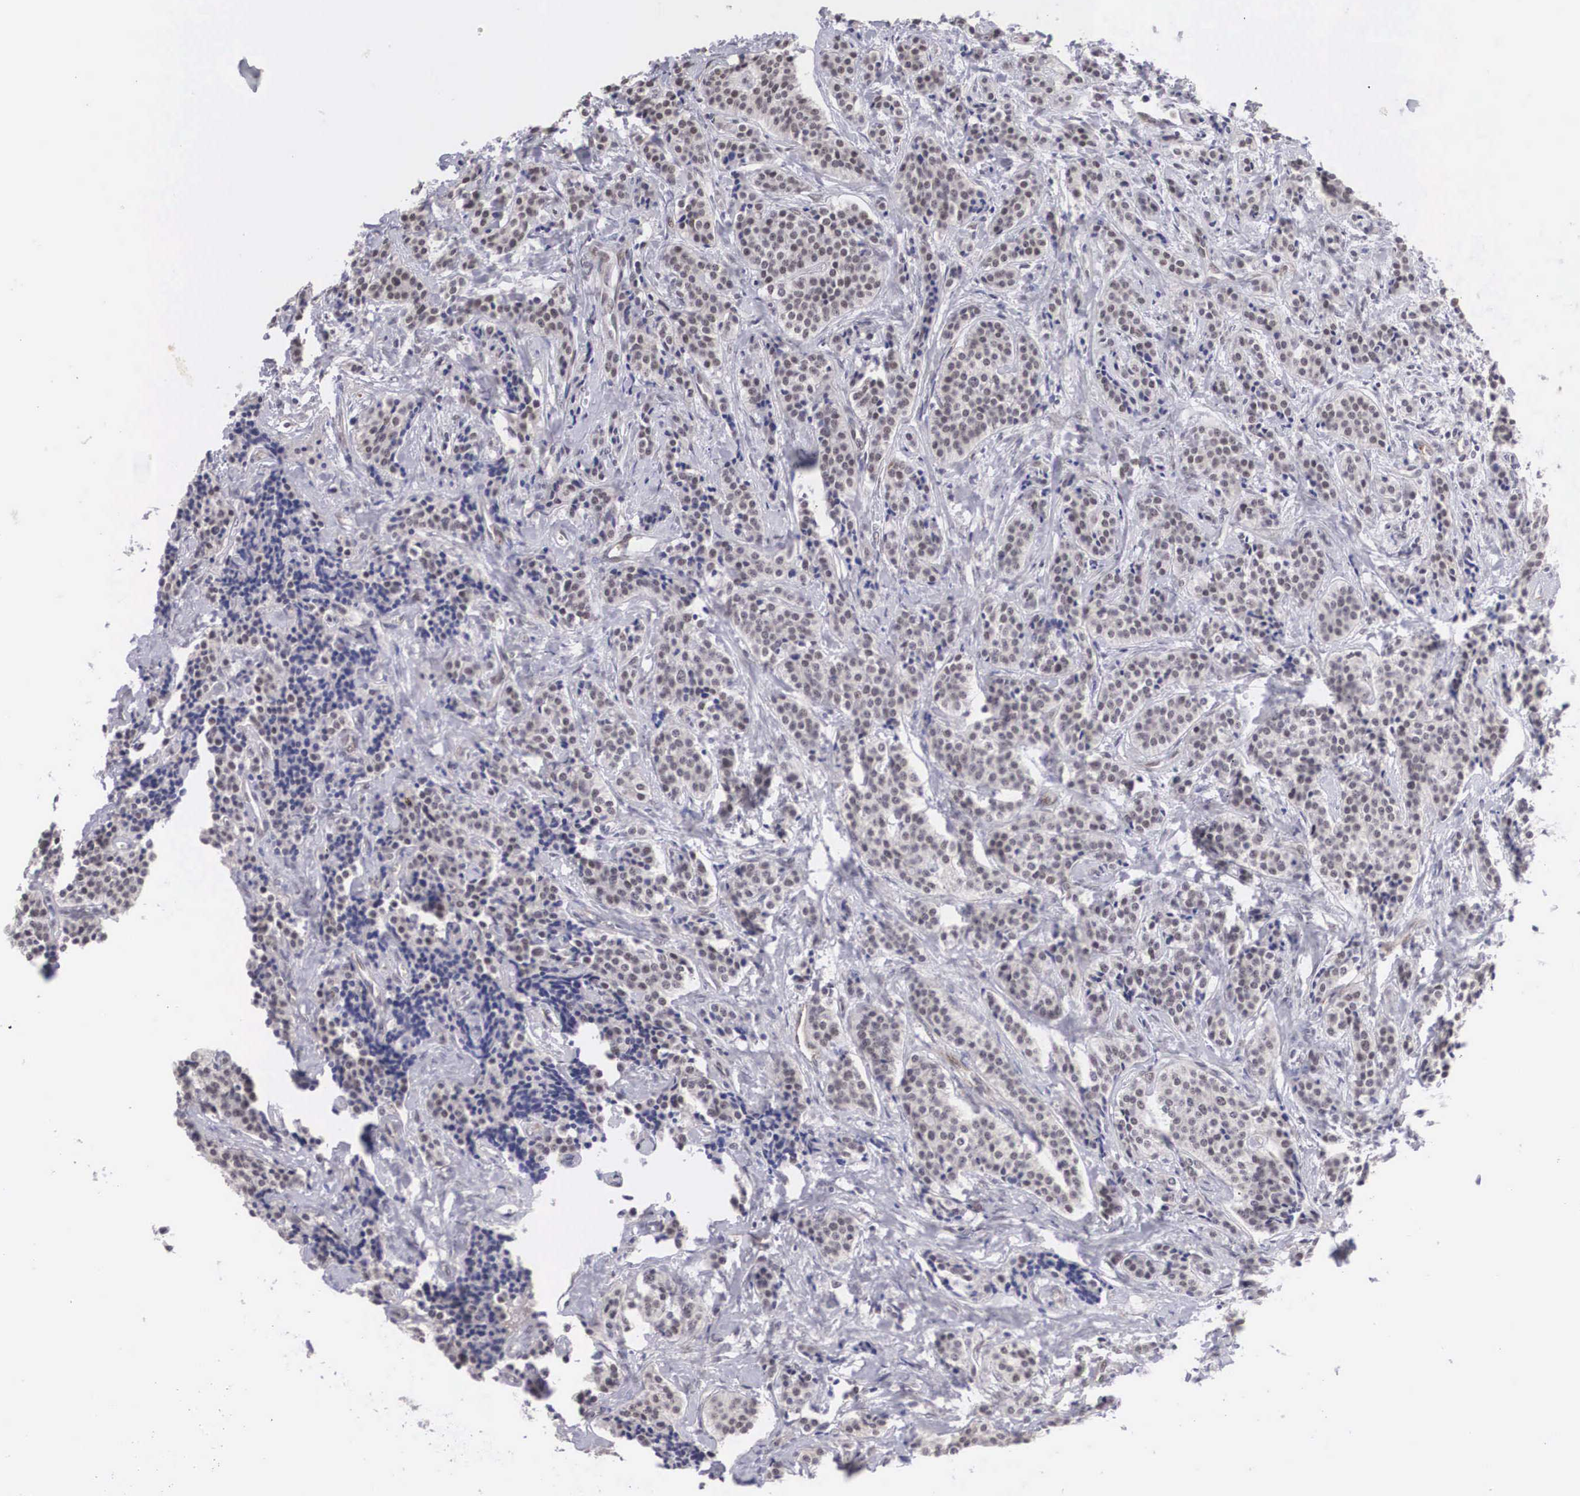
{"staining": {"intensity": "weak", "quantity": ">75%", "location": "nuclear"}, "tissue": "carcinoid", "cell_type": "Tumor cells", "image_type": "cancer", "snomed": [{"axis": "morphology", "description": "Carcinoid, malignant, NOS"}, {"axis": "topography", "description": "Small intestine"}], "caption": "Protein staining exhibits weak nuclear expression in about >75% of tumor cells in malignant carcinoid.", "gene": "MORC2", "patient": {"sex": "male", "age": 63}}